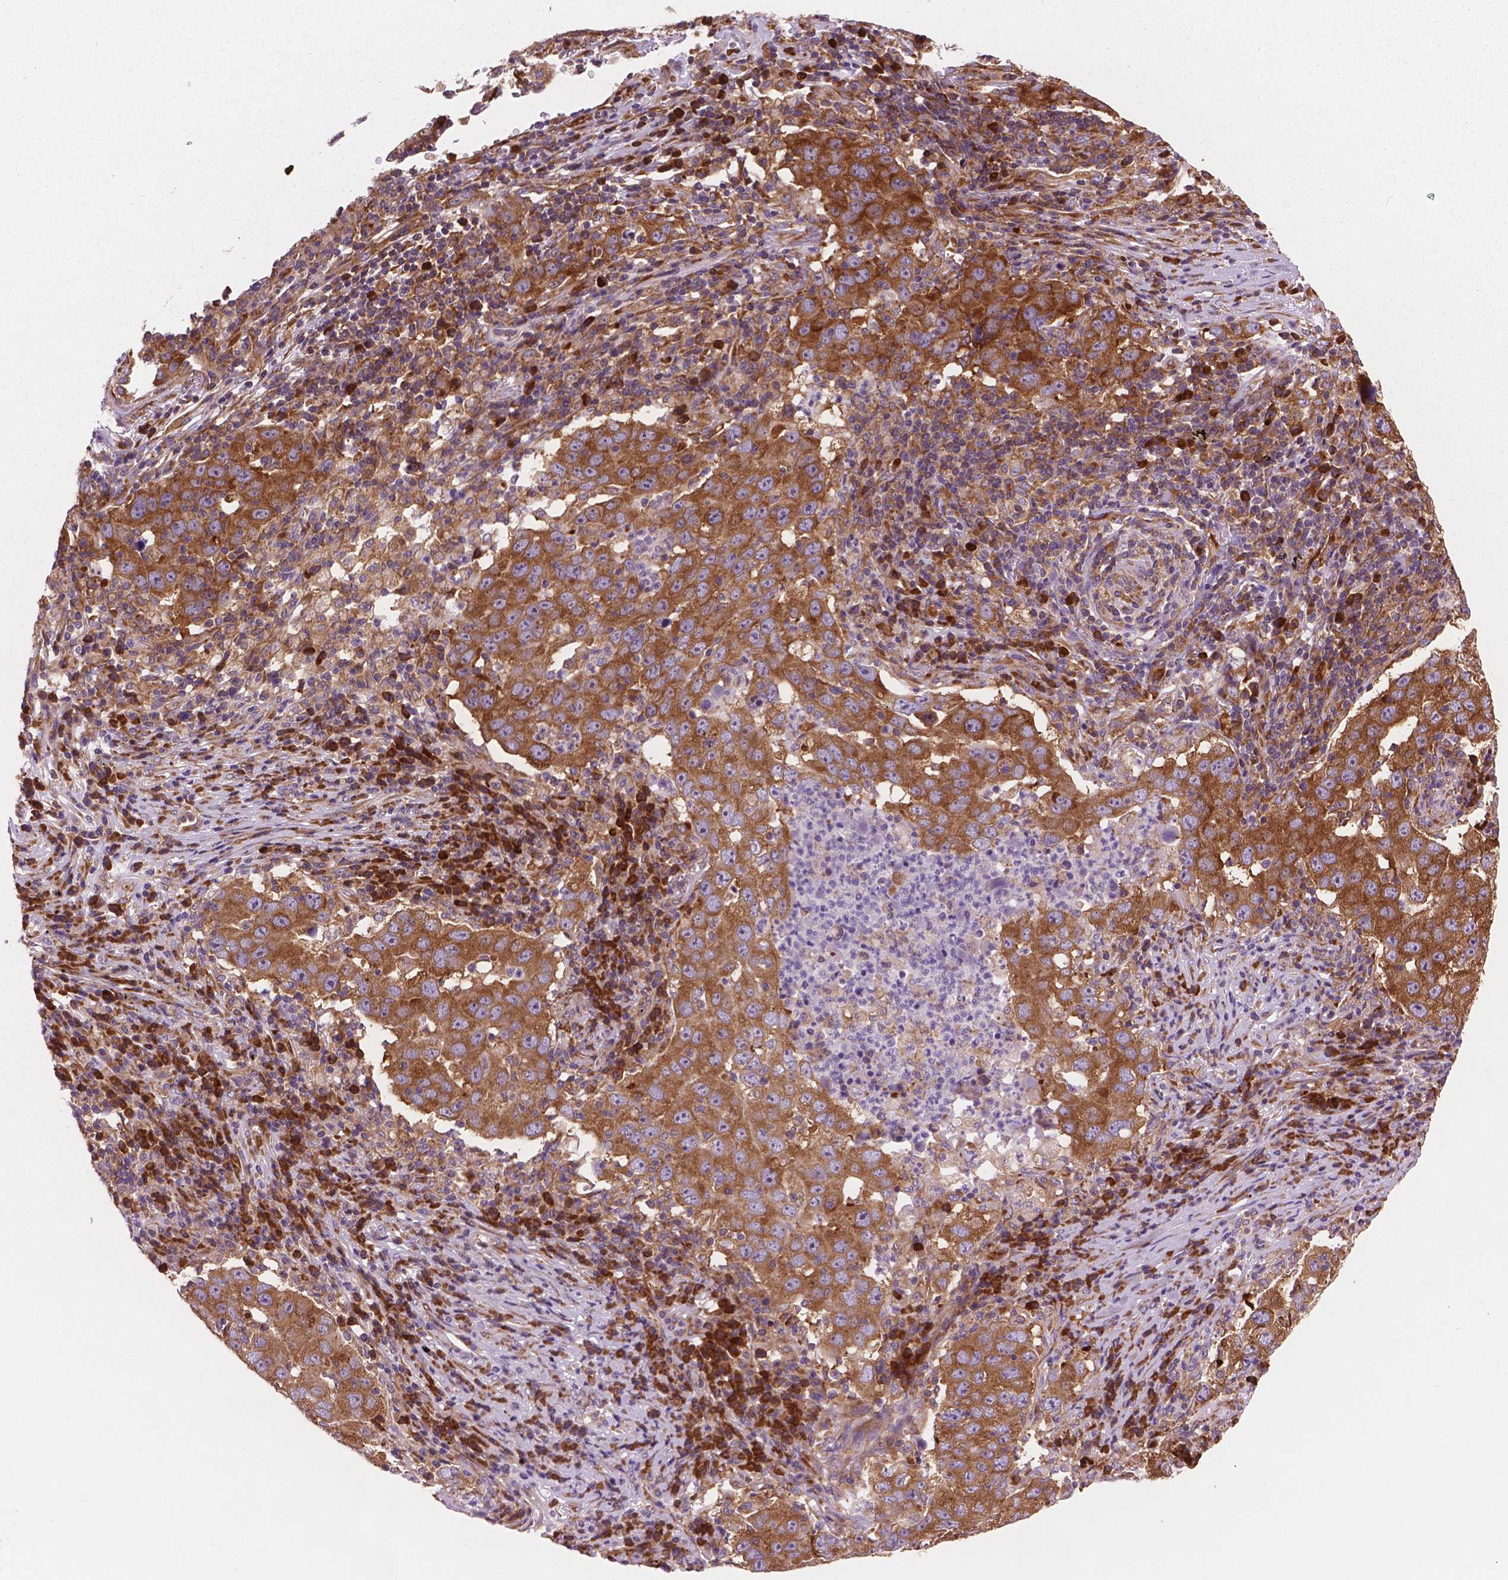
{"staining": {"intensity": "moderate", "quantity": ">75%", "location": "cytoplasmic/membranous"}, "tissue": "lung cancer", "cell_type": "Tumor cells", "image_type": "cancer", "snomed": [{"axis": "morphology", "description": "Adenocarcinoma, NOS"}, {"axis": "topography", "description": "Lung"}], "caption": "Lung cancer (adenocarcinoma) tissue demonstrates moderate cytoplasmic/membranous positivity in about >75% of tumor cells, visualized by immunohistochemistry.", "gene": "RPL37A", "patient": {"sex": "male", "age": 73}}